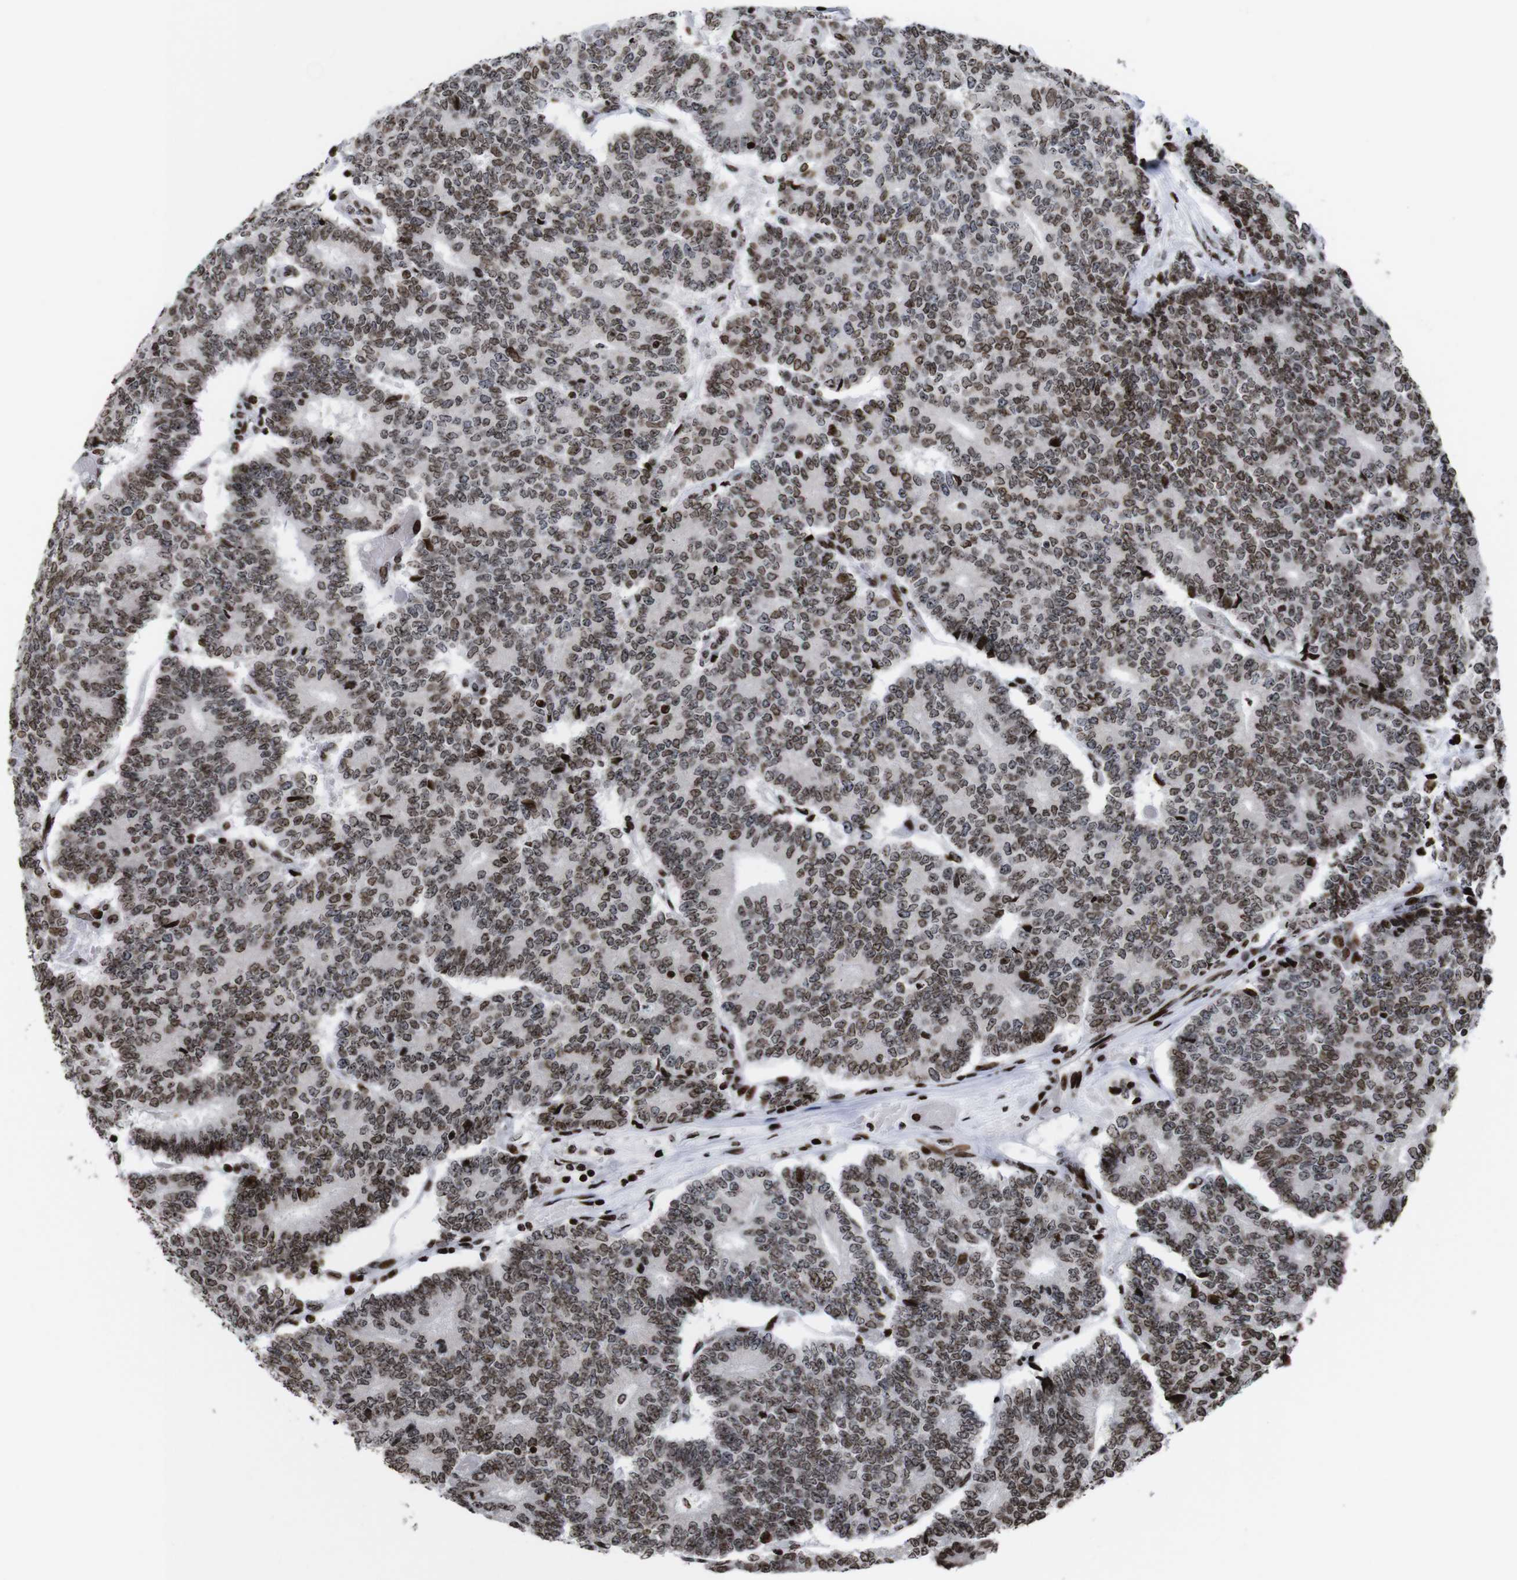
{"staining": {"intensity": "moderate", "quantity": ">75%", "location": "nuclear"}, "tissue": "prostate cancer", "cell_type": "Tumor cells", "image_type": "cancer", "snomed": [{"axis": "morphology", "description": "Normal tissue, NOS"}, {"axis": "morphology", "description": "Adenocarcinoma, High grade"}, {"axis": "topography", "description": "Prostate"}, {"axis": "topography", "description": "Seminal veicle"}], "caption": "Human prostate adenocarcinoma (high-grade) stained with a protein marker exhibits moderate staining in tumor cells.", "gene": "H1-4", "patient": {"sex": "male", "age": 55}}